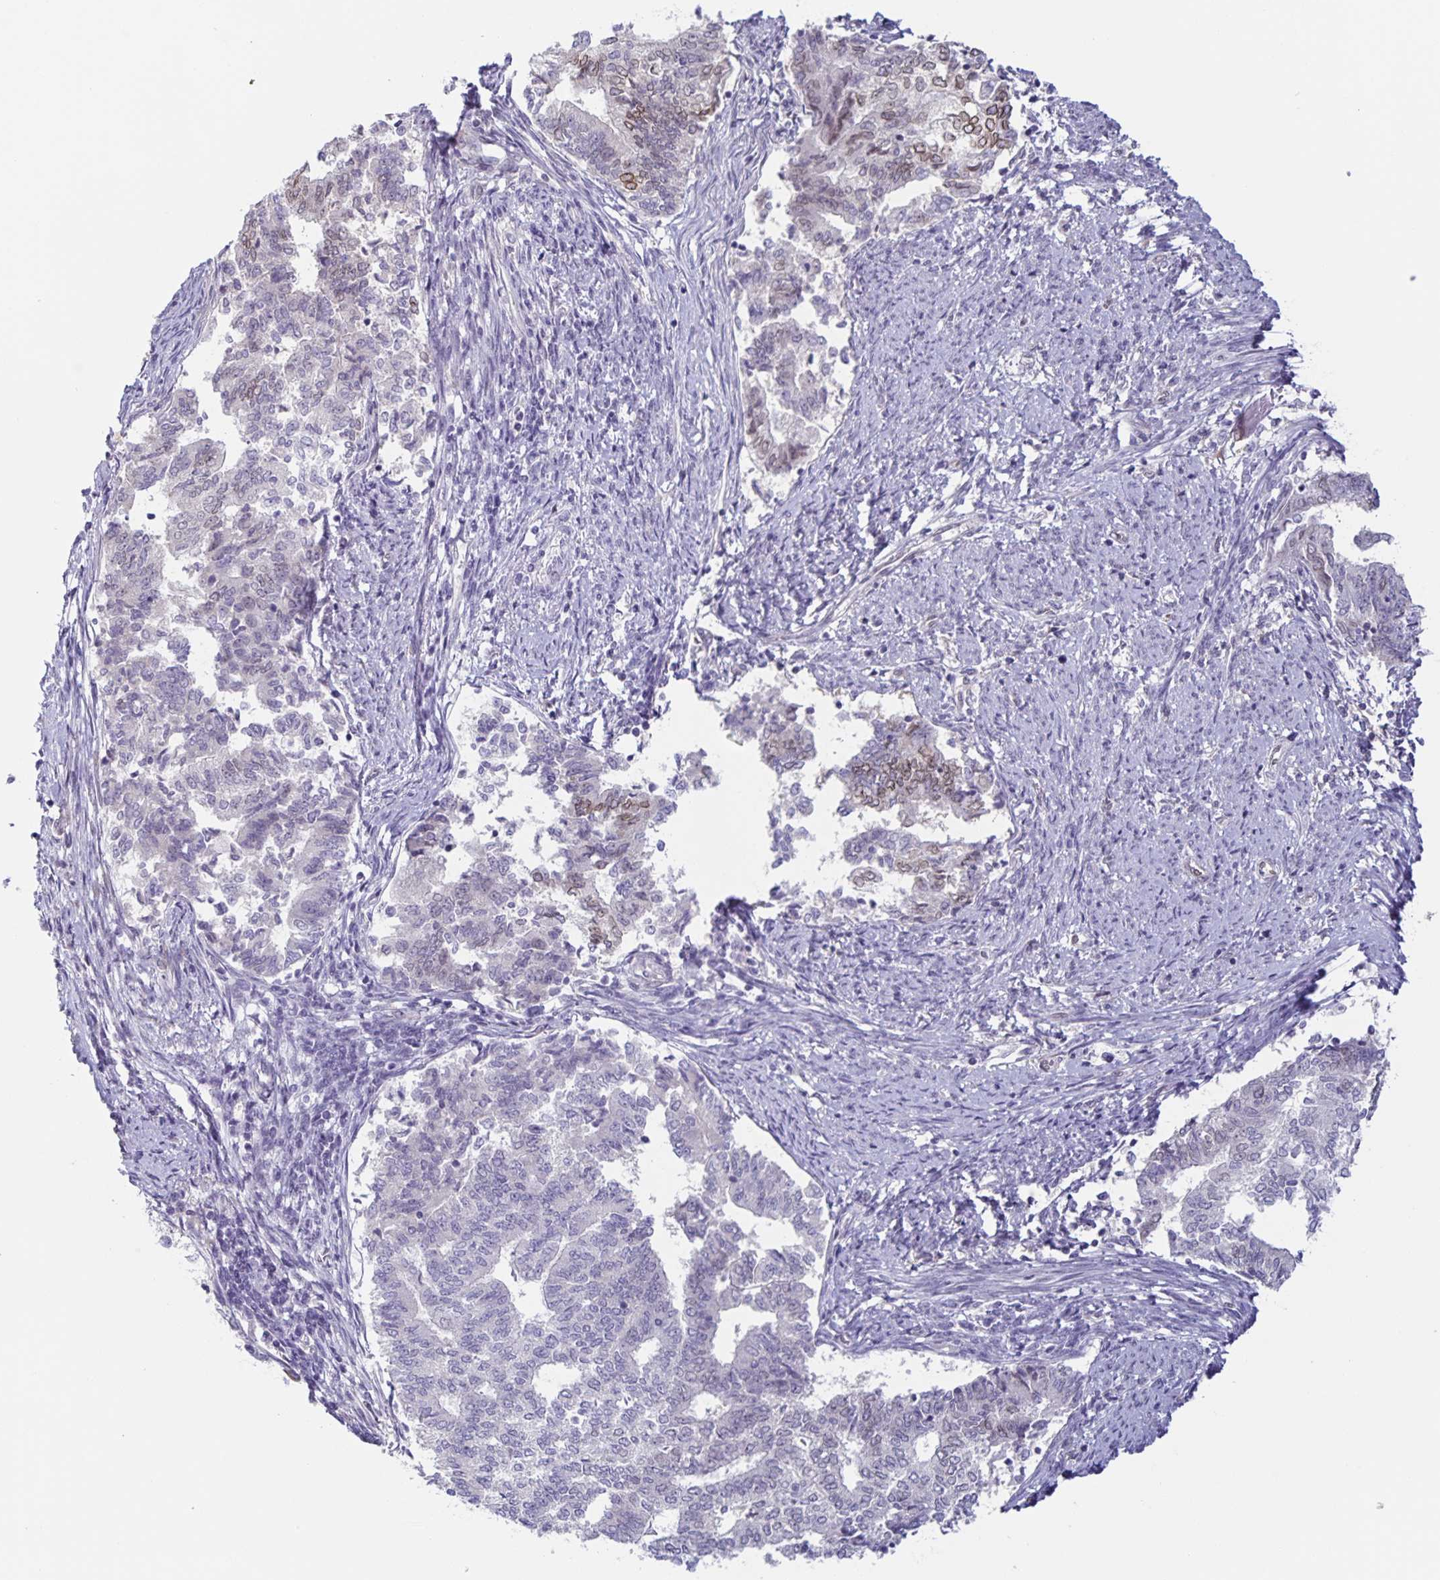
{"staining": {"intensity": "strong", "quantity": "<25%", "location": "cytoplasmic/membranous,nuclear"}, "tissue": "endometrial cancer", "cell_type": "Tumor cells", "image_type": "cancer", "snomed": [{"axis": "morphology", "description": "Adenocarcinoma, NOS"}, {"axis": "topography", "description": "Endometrium"}], "caption": "A photomicrograph showing strong cytoplasmic/membranous and nuclear expression in about <25% of tumor cells in endometrial adenocarcinoma, as visualized by brown immunohistochemical staining.", "gene": "SYNE2", "patient": {"sex": "female", "age": 65}}